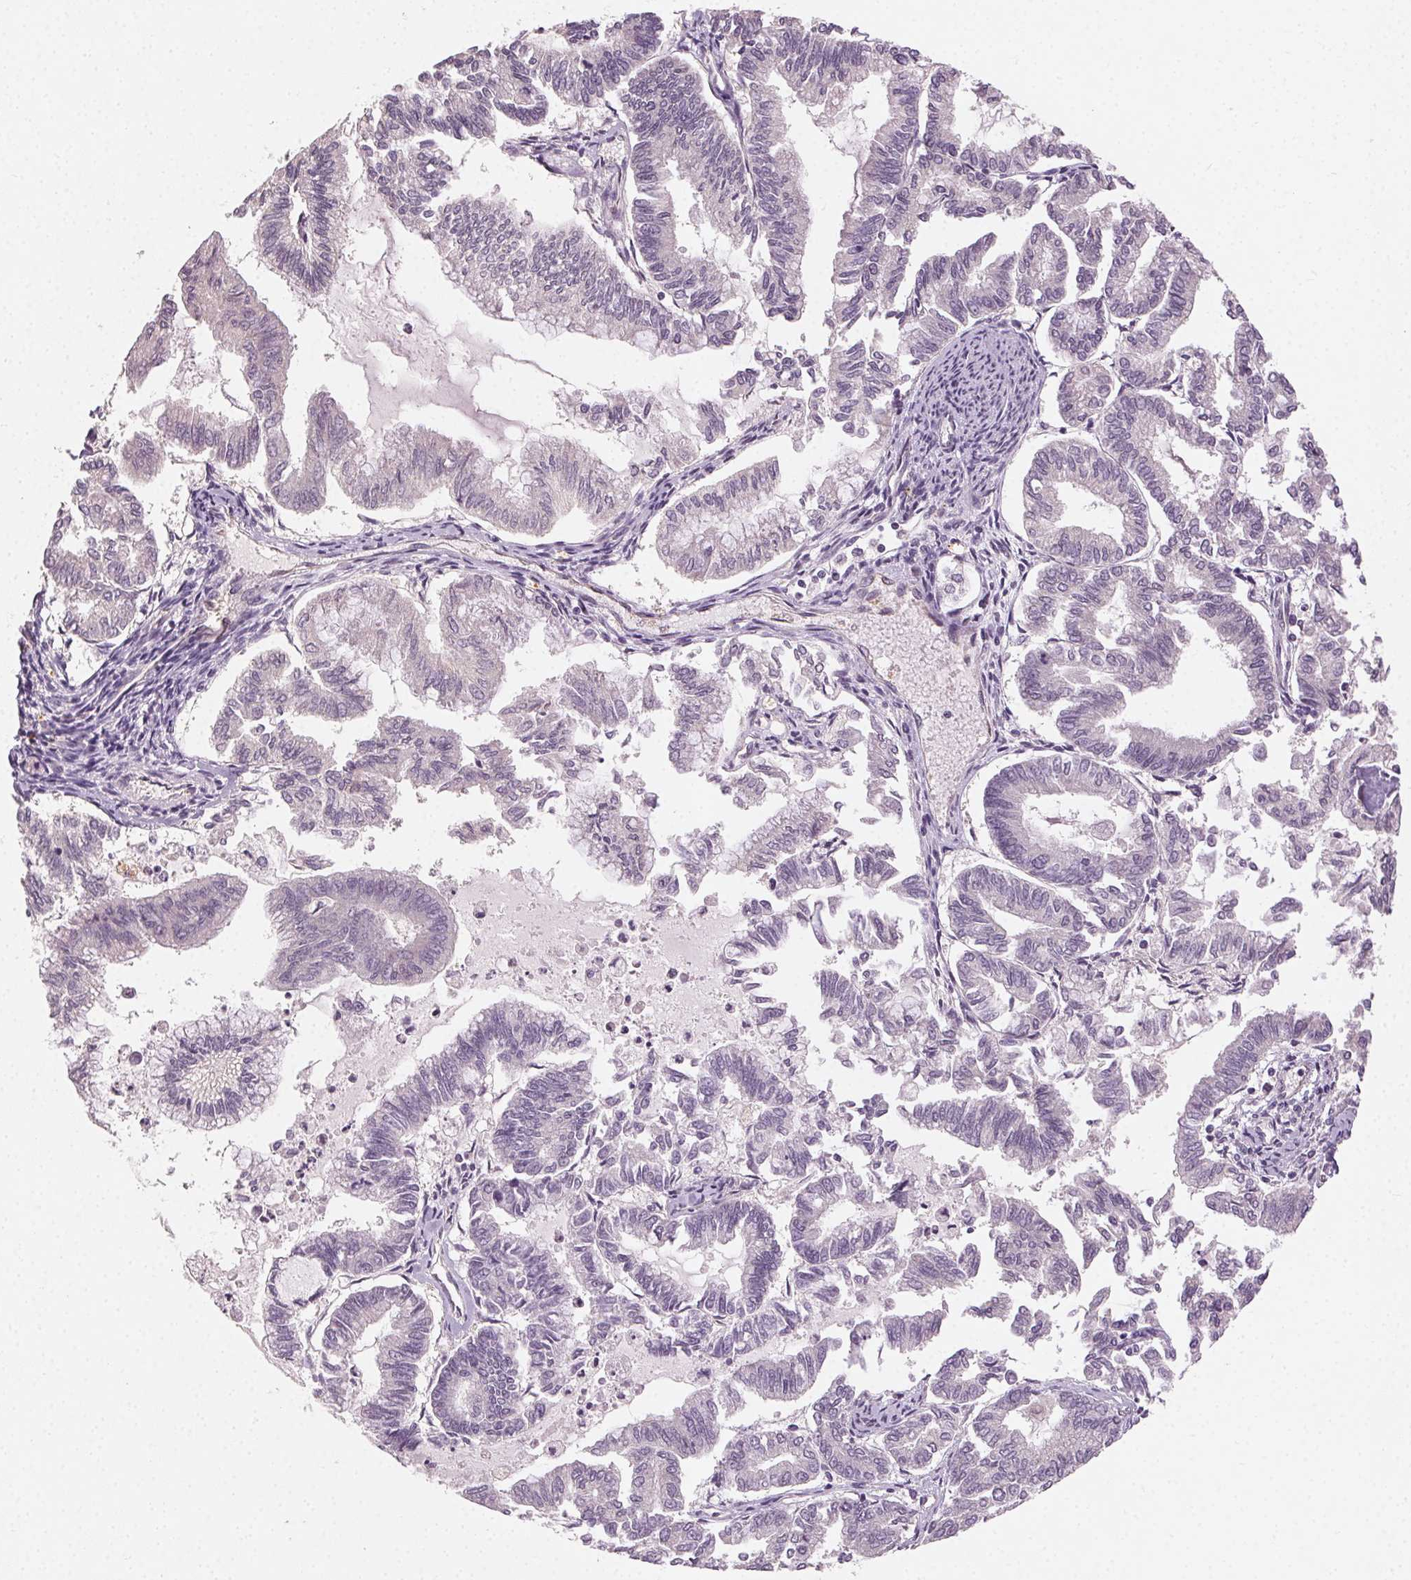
{"staining": {"intensity": "negative", "quantity": "none", "location": "none"}, "tissue": "endometrial cancer", "cell_type": "Tumor cells", "image_type": "cancer", "snomed": [{"axis": "morphology", "description": "Adenocarcinoma, NOS"}, {"axis": "topography", "description": "Endometrium"}], "caption": "Tumor cells are negative for protein expression in human endometrial cancer (adenocarcinoma).", "gene": "CLTRN", "patient": {"sex": "female", "age": 79}}